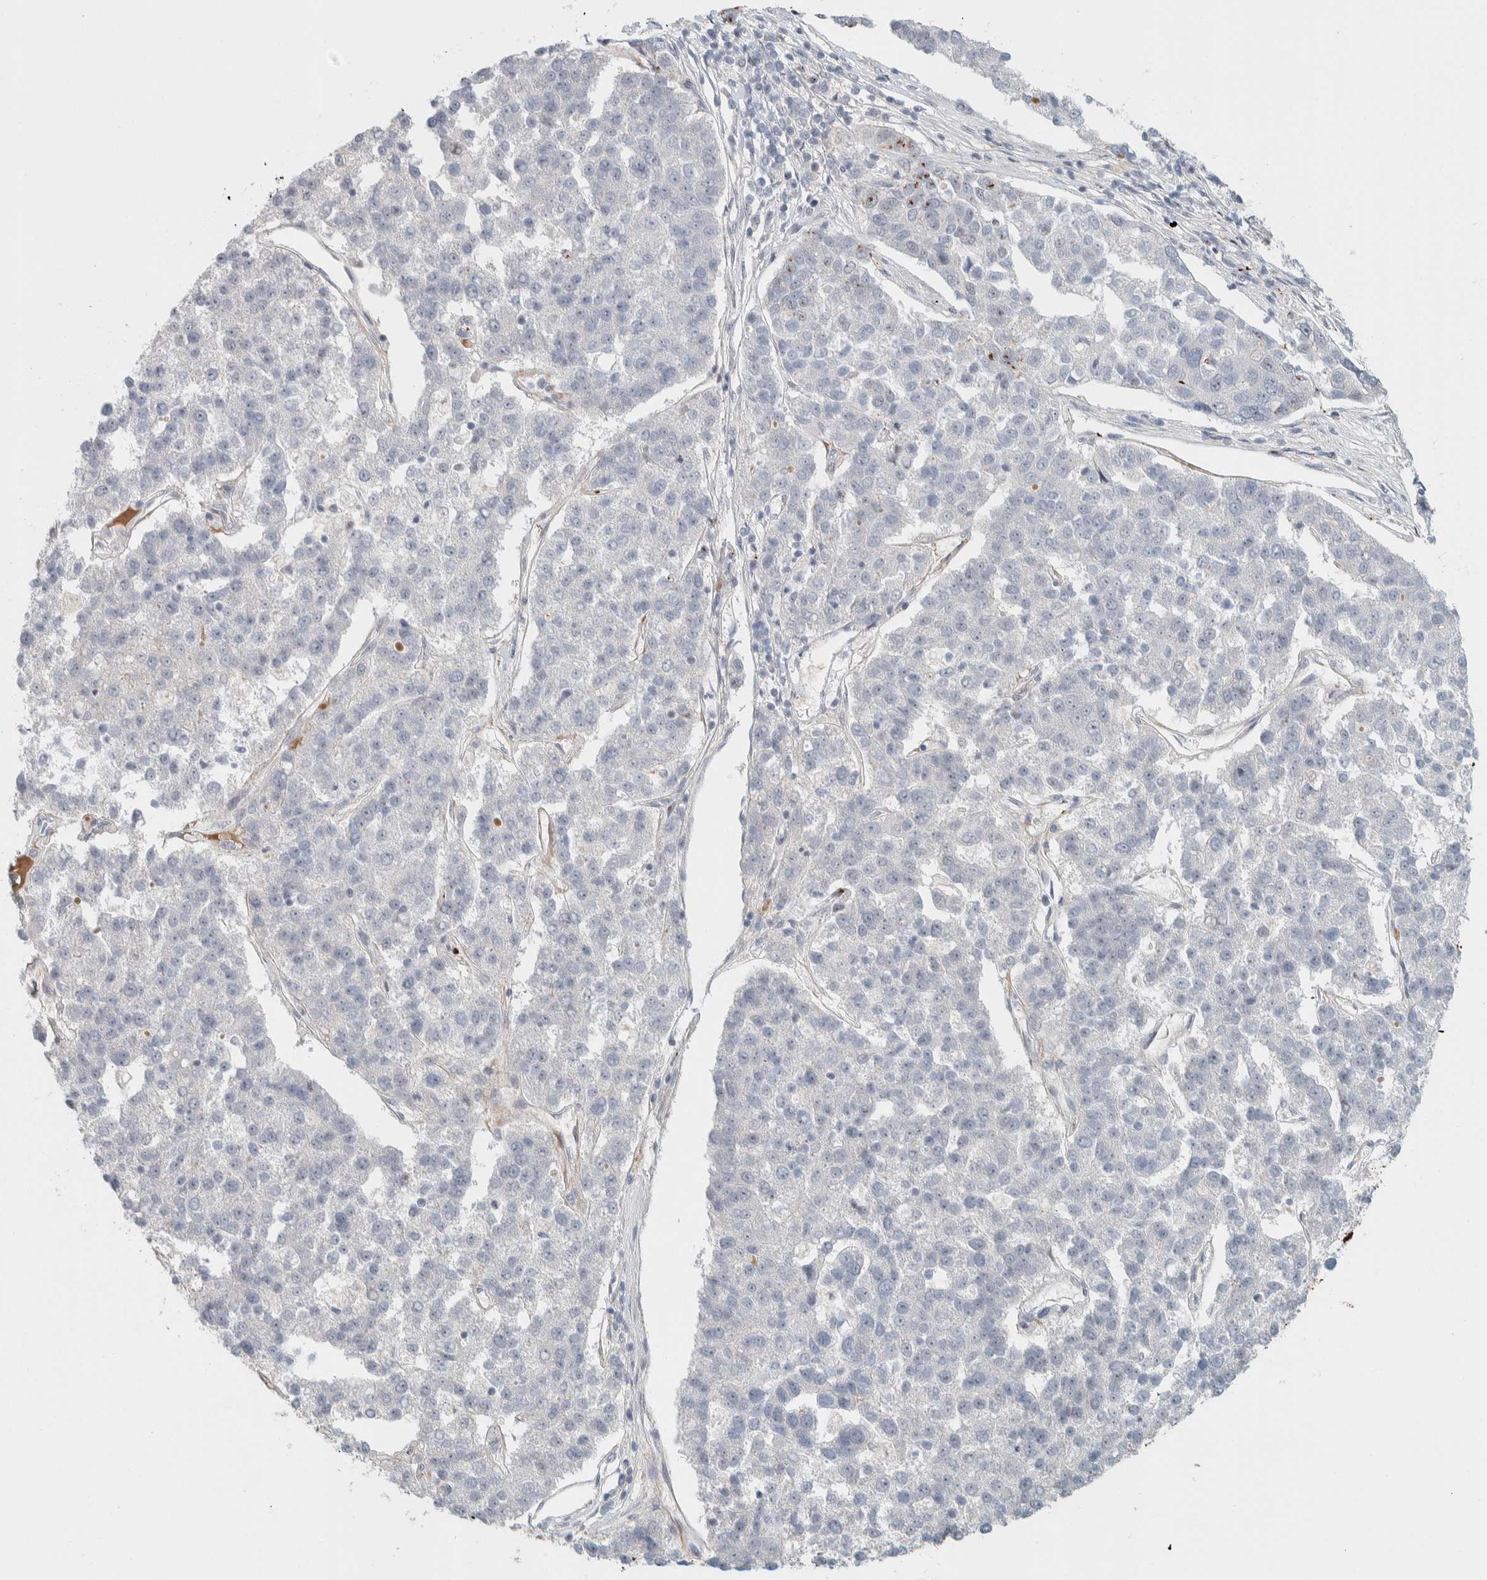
{"staining": {"intensity": "negative", "quantity": "none", "location": "none"}, "tissue": "pancreatic cancer", "cell_type": "Tumor cells", "image_type": "cancer", "snomed": [{"axis": "morphology", "description": "Adenocarcinoma, NOS"}, {"axis": "topography", "description": "Pancreas"}], "caption": "Human adenocarcinoma (pancreatic) stained for a protein using immunohistochemistry exhibits no positivity in tumor cells.", "gene": "ZBTB2", "patient": {"sex": "female", "age": 61}}